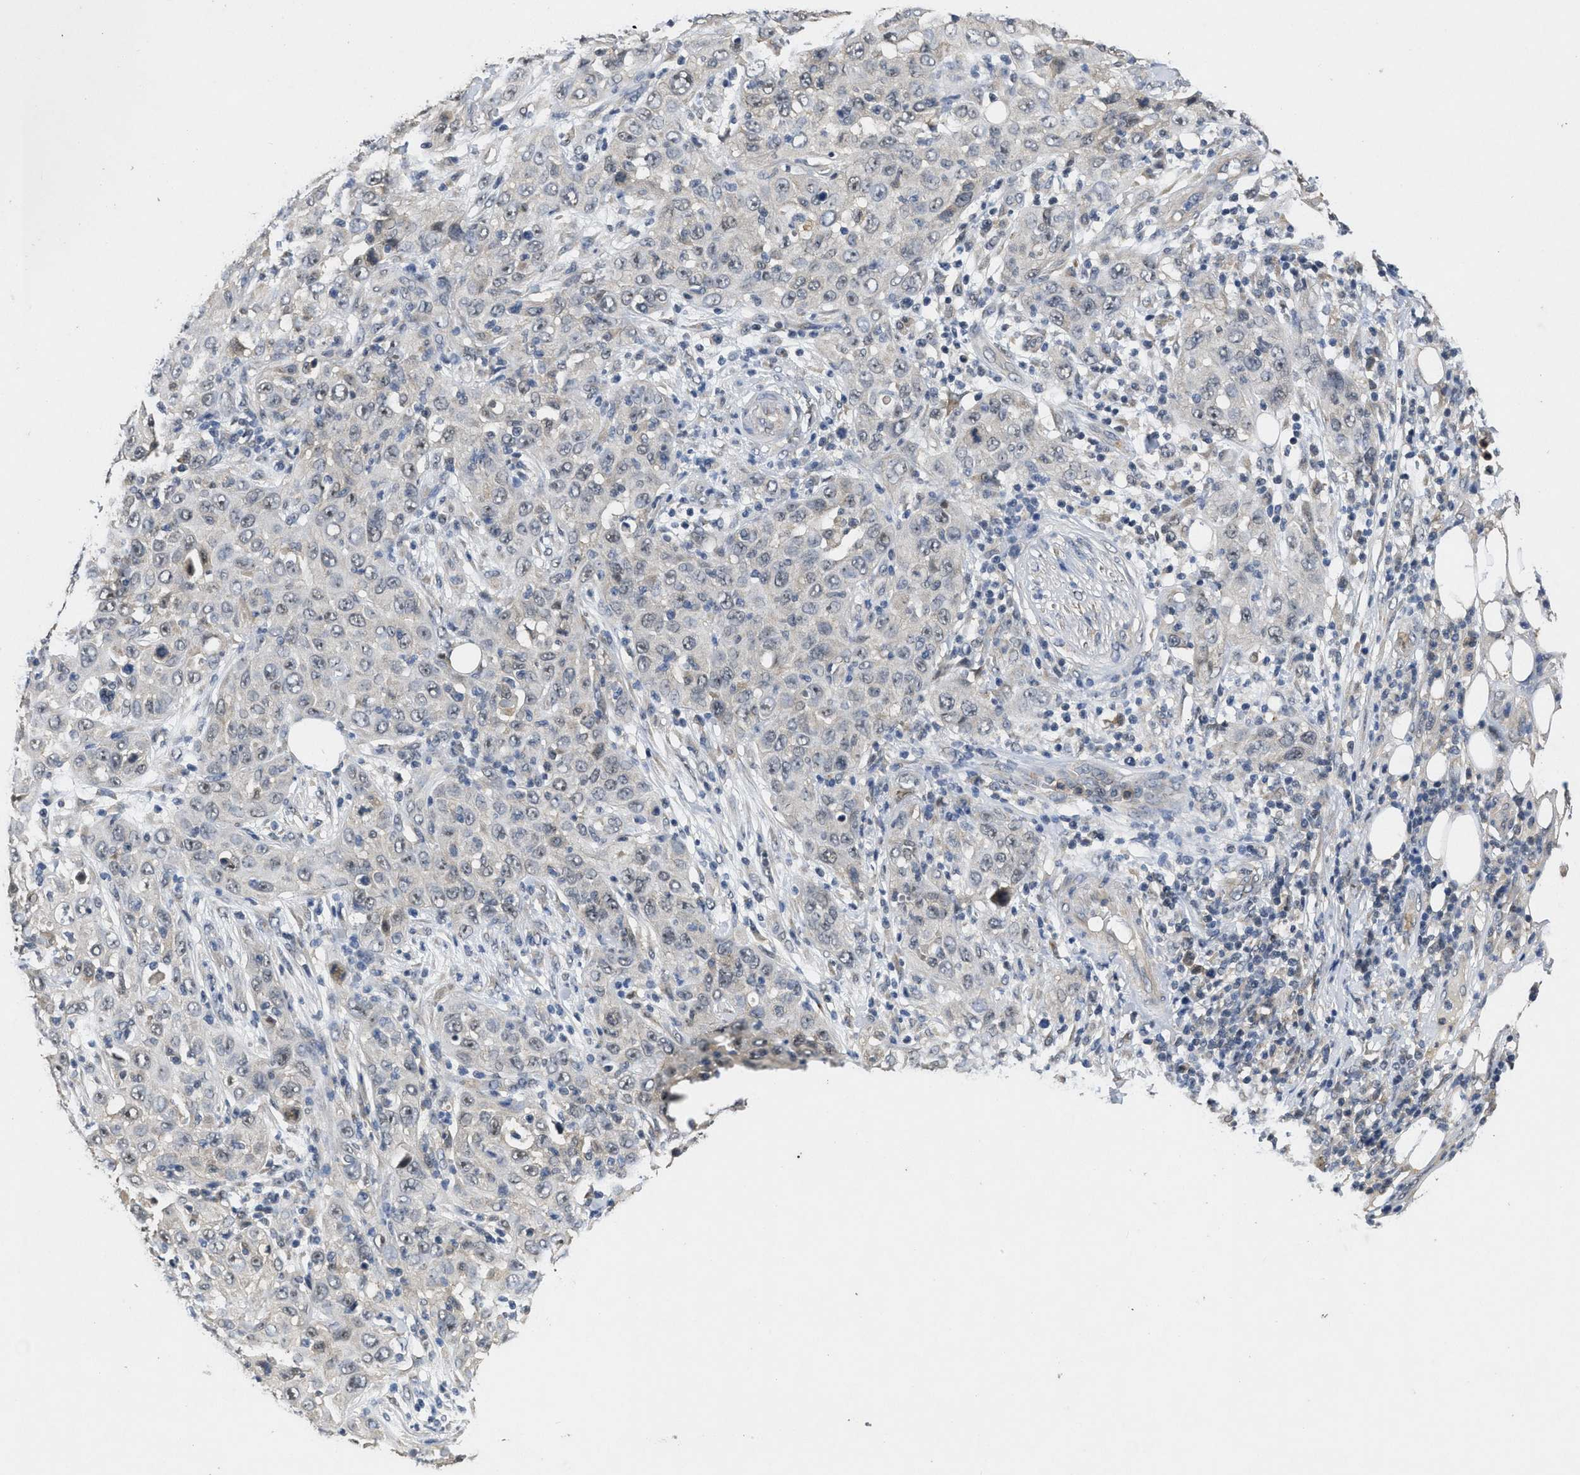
{"staining": {"intensity": "negative", "quantity": "none", "location": "none"}, "tissue": "skin cancer", "cell_type": "Tumor cells", "image_type": "cancer", "snomed": [{"axis": "morphology", "description": "Squamous cell carcinoma, NOS"}, {"axis": "topography", "description": "Skin"}], "caption": "Skin cancer (squamous cell carcinoma) was stained to show a protein in brown. There is no significant expression in tumor cells.", "gene": "PAPOLG", "patient": {"sex": "female", "age": 88}}